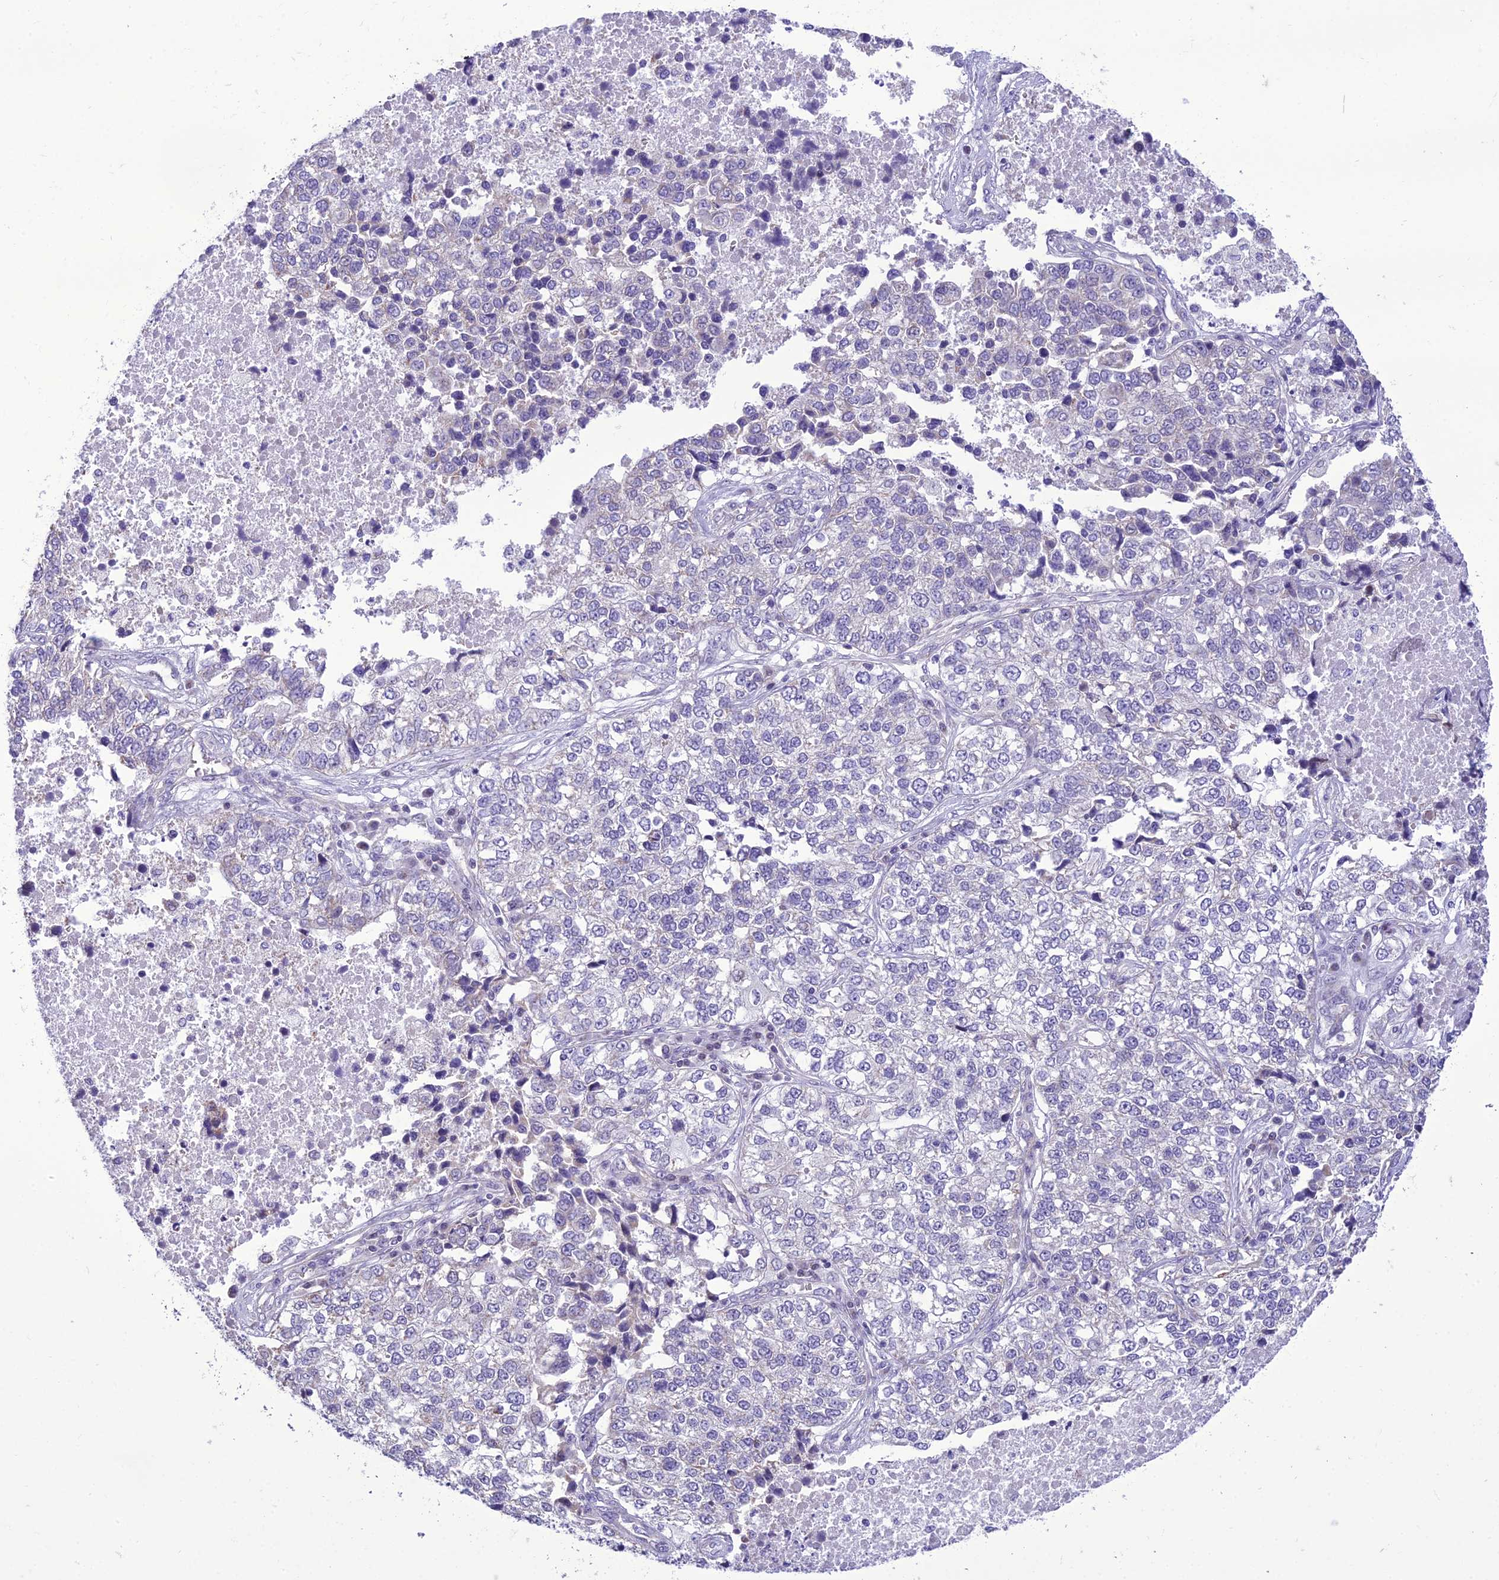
{"staining": {"intensity": "negative", "quantity": "none", "location": "none"}, "tissue": "lung cancer", "cell_type": "Tumor cells", "image_type": "cancer", "snomed": [{"axis": "morphology", "description": "Adenocarcinoma, NOS"}, {"axis": "topography", "description": "Lung"}], "caption": "The histopathology image reveals no staining of tumor cells in lung adenocarcinoma.", "gene": "B9D2", "patient": {"sex": "male", "age": 49}}